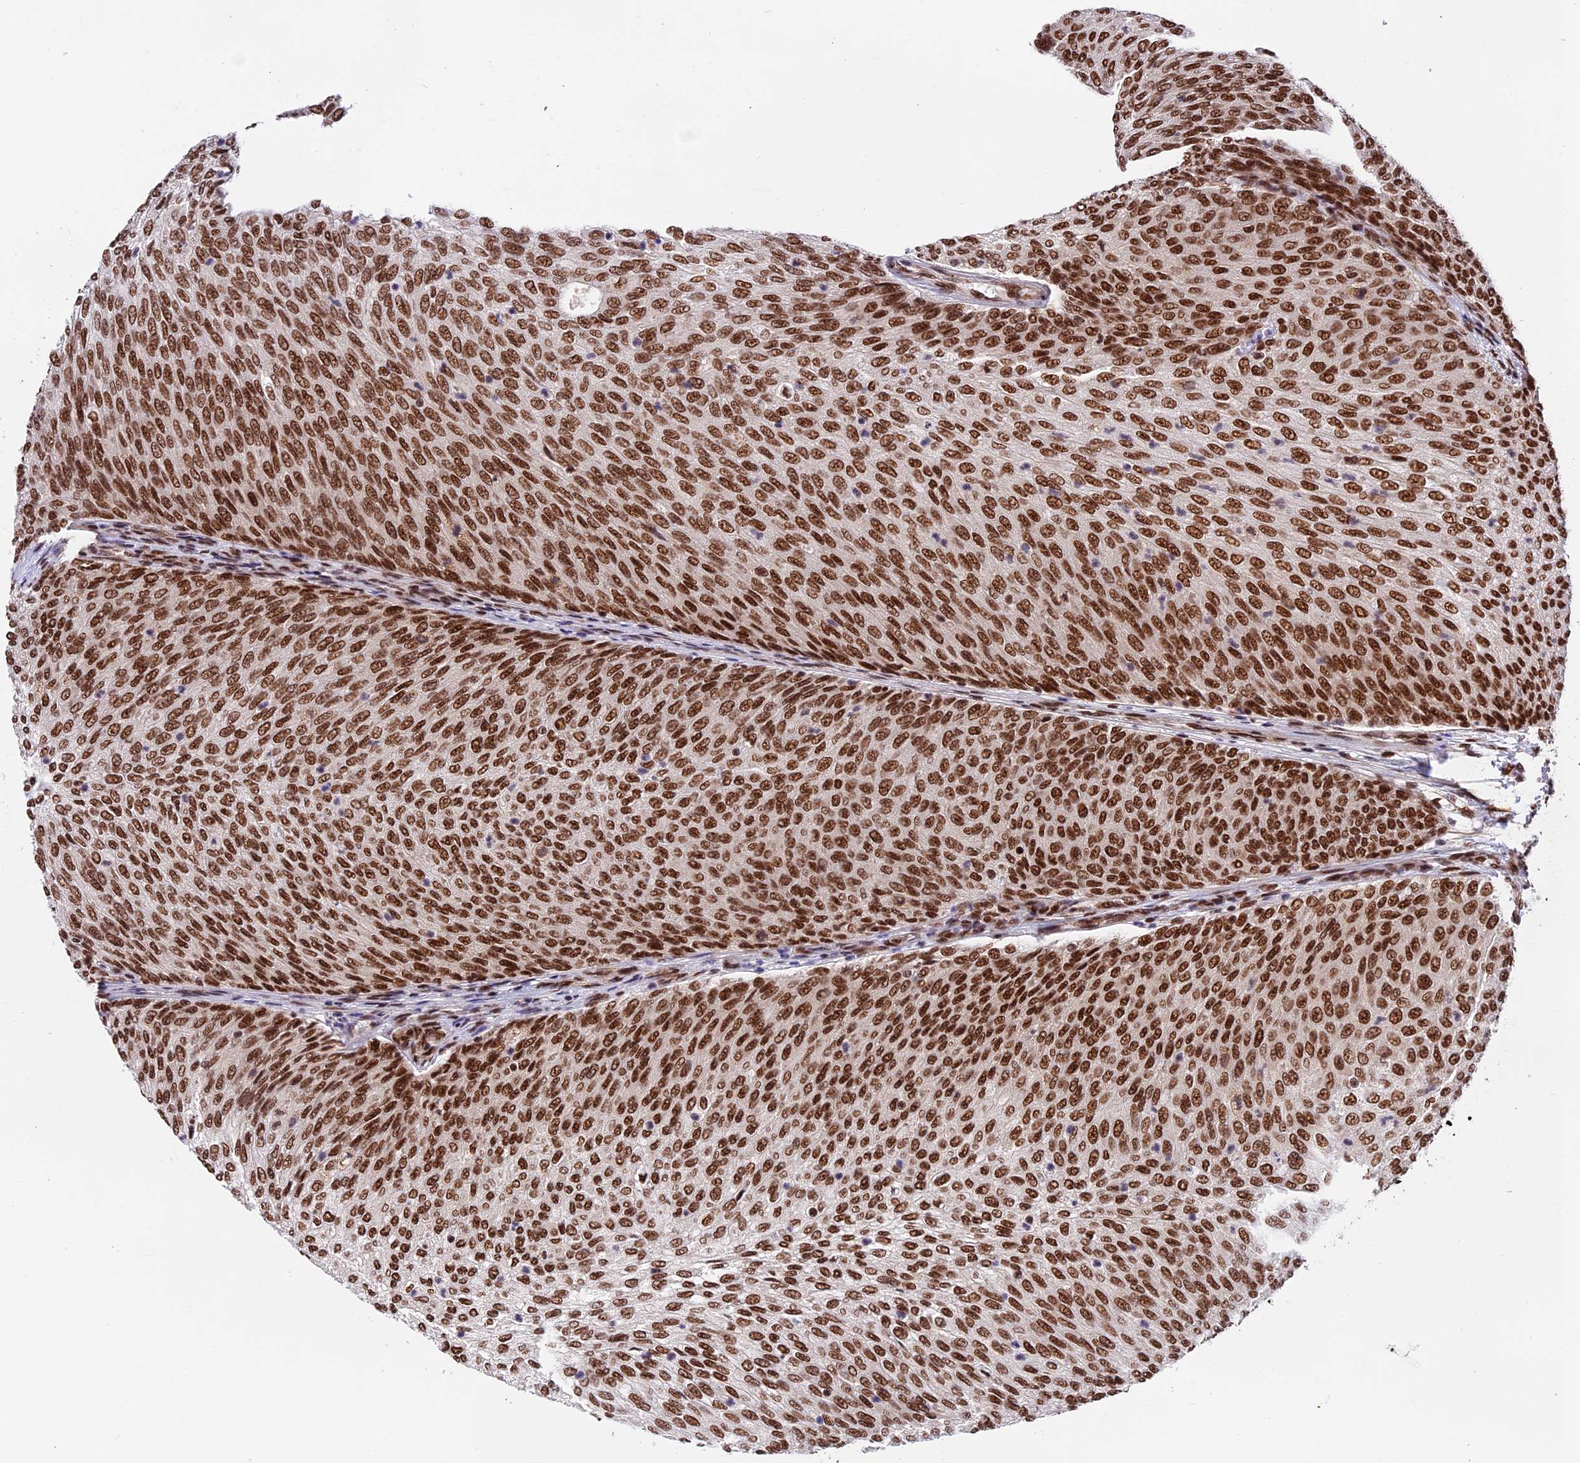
{"staining": {"intensity": "strong", "quantity": ">75%", "location": "nuclear"}, "tissue": "urothelial cancer", "cell_type": "Tumor cells", "image_type": "cancer", "snomed": [{"axis": "morphology", "description": "Urothelial carcinoma, Low grade"}, {"axis": "topography", "description": "Urinary bladder"}], "caption": "An IHC image of neoplastic tissue is shown. Protein staining in brown highlights strong nuclear positivity in low-grade urothelial carcinoma within tumor cells.", "gene": "RAMAC", "patient": {"sex": "female", "age": 79}}